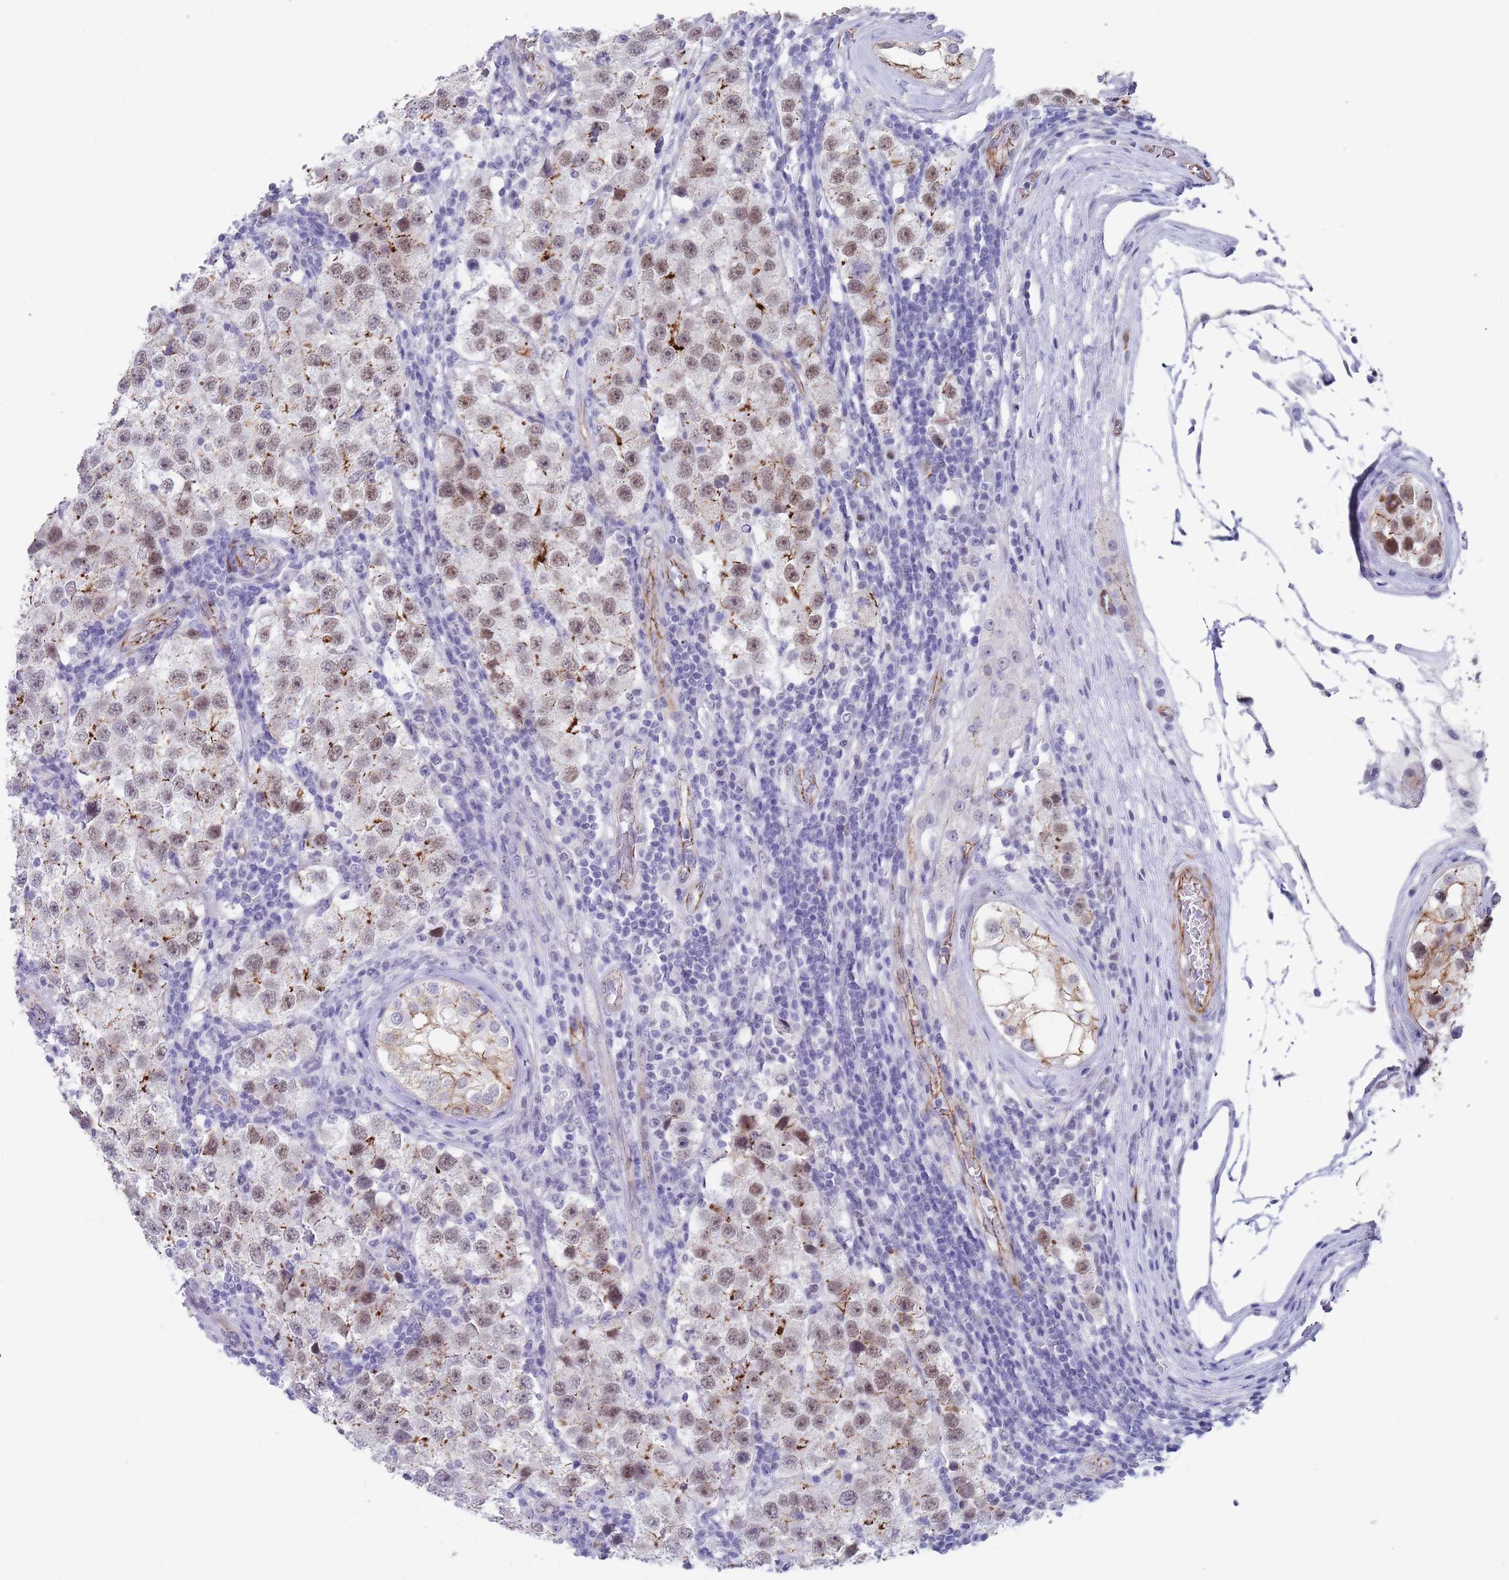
{"staining": {"intensity": "moderate", "quantity": "25%-75%", "location": "cytoplasmic/membranous,nuclear"}, "tissue": "testis cancer", "cell_type": "Tumor cells", "image_type": "cancer", "snomed": [{"axis": "morphology", "description": "Seminoma, NOS"}, {"axis": "topography", "description": "Testis"}], "caption": "Immunohistochemical staining of testis cancer demonstrates medium levels of moderate cytoplasmic/membranous and nuclear expression in about 25%-75% of tumor cells.", "gene": "OR5A2", "patient": {"sex": "male", "age": 34}}